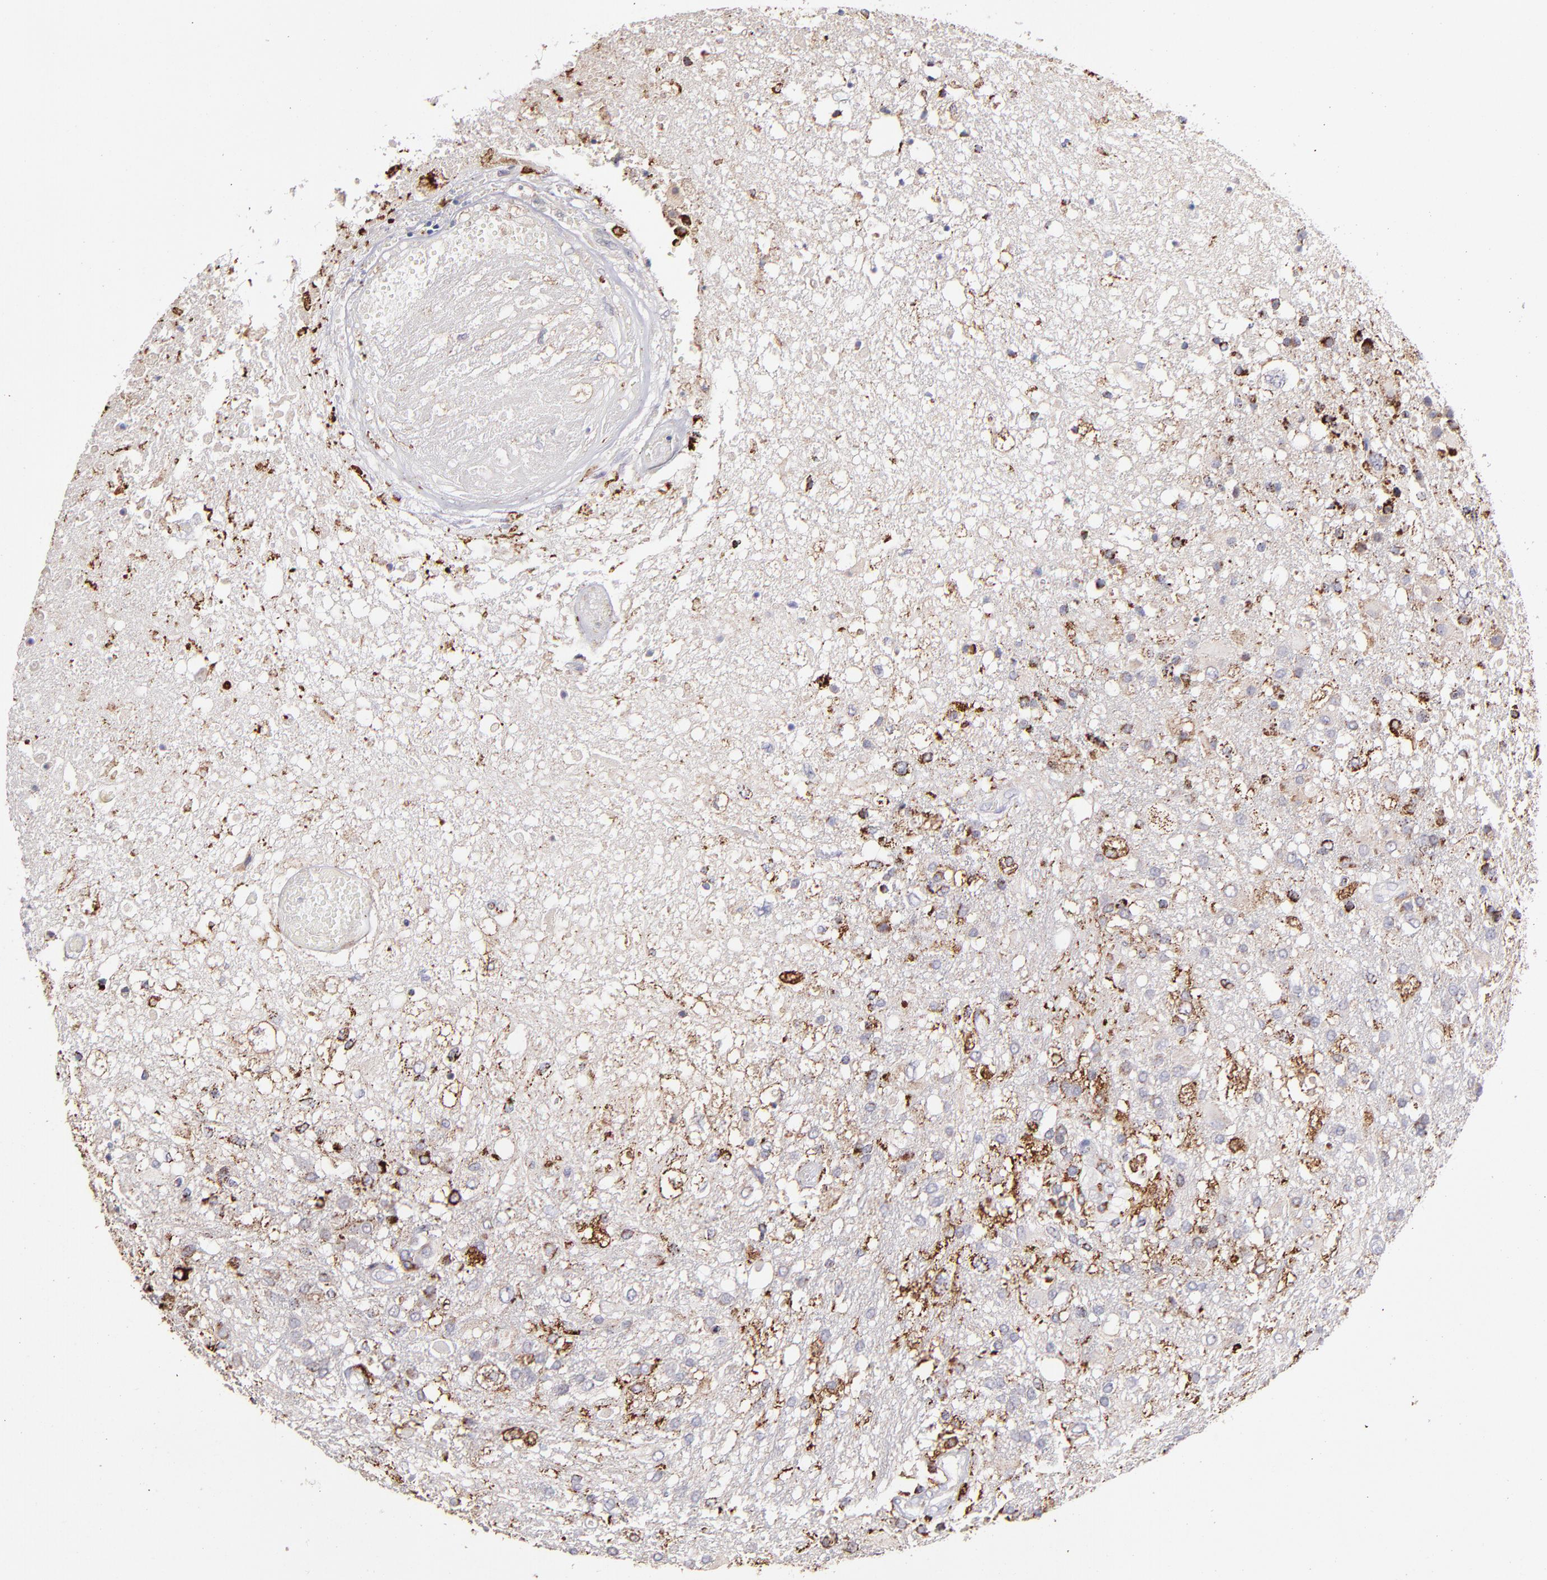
{"staining": {"intensity": "moderate", "quantity": "<25%", "location": "cytoplasmic/membranous"}, "tissue": "glioma", "cell_type": "Tumor cells", "image_type": "cancer", "snomed": [{"axis": "morphology", "description": "Glioma, malignant, High grade"}, {"axis": "topography", "description": "Cerebral cortex"}], "caption": "Immunohistochemistry (IHC) of glioma demonstrates low levels of moderate cytoplasmic/membranous expression in approximately <25% of tumor cells.", "gene": "GLDC", "patient": {"sex": "male", "age": 79}}